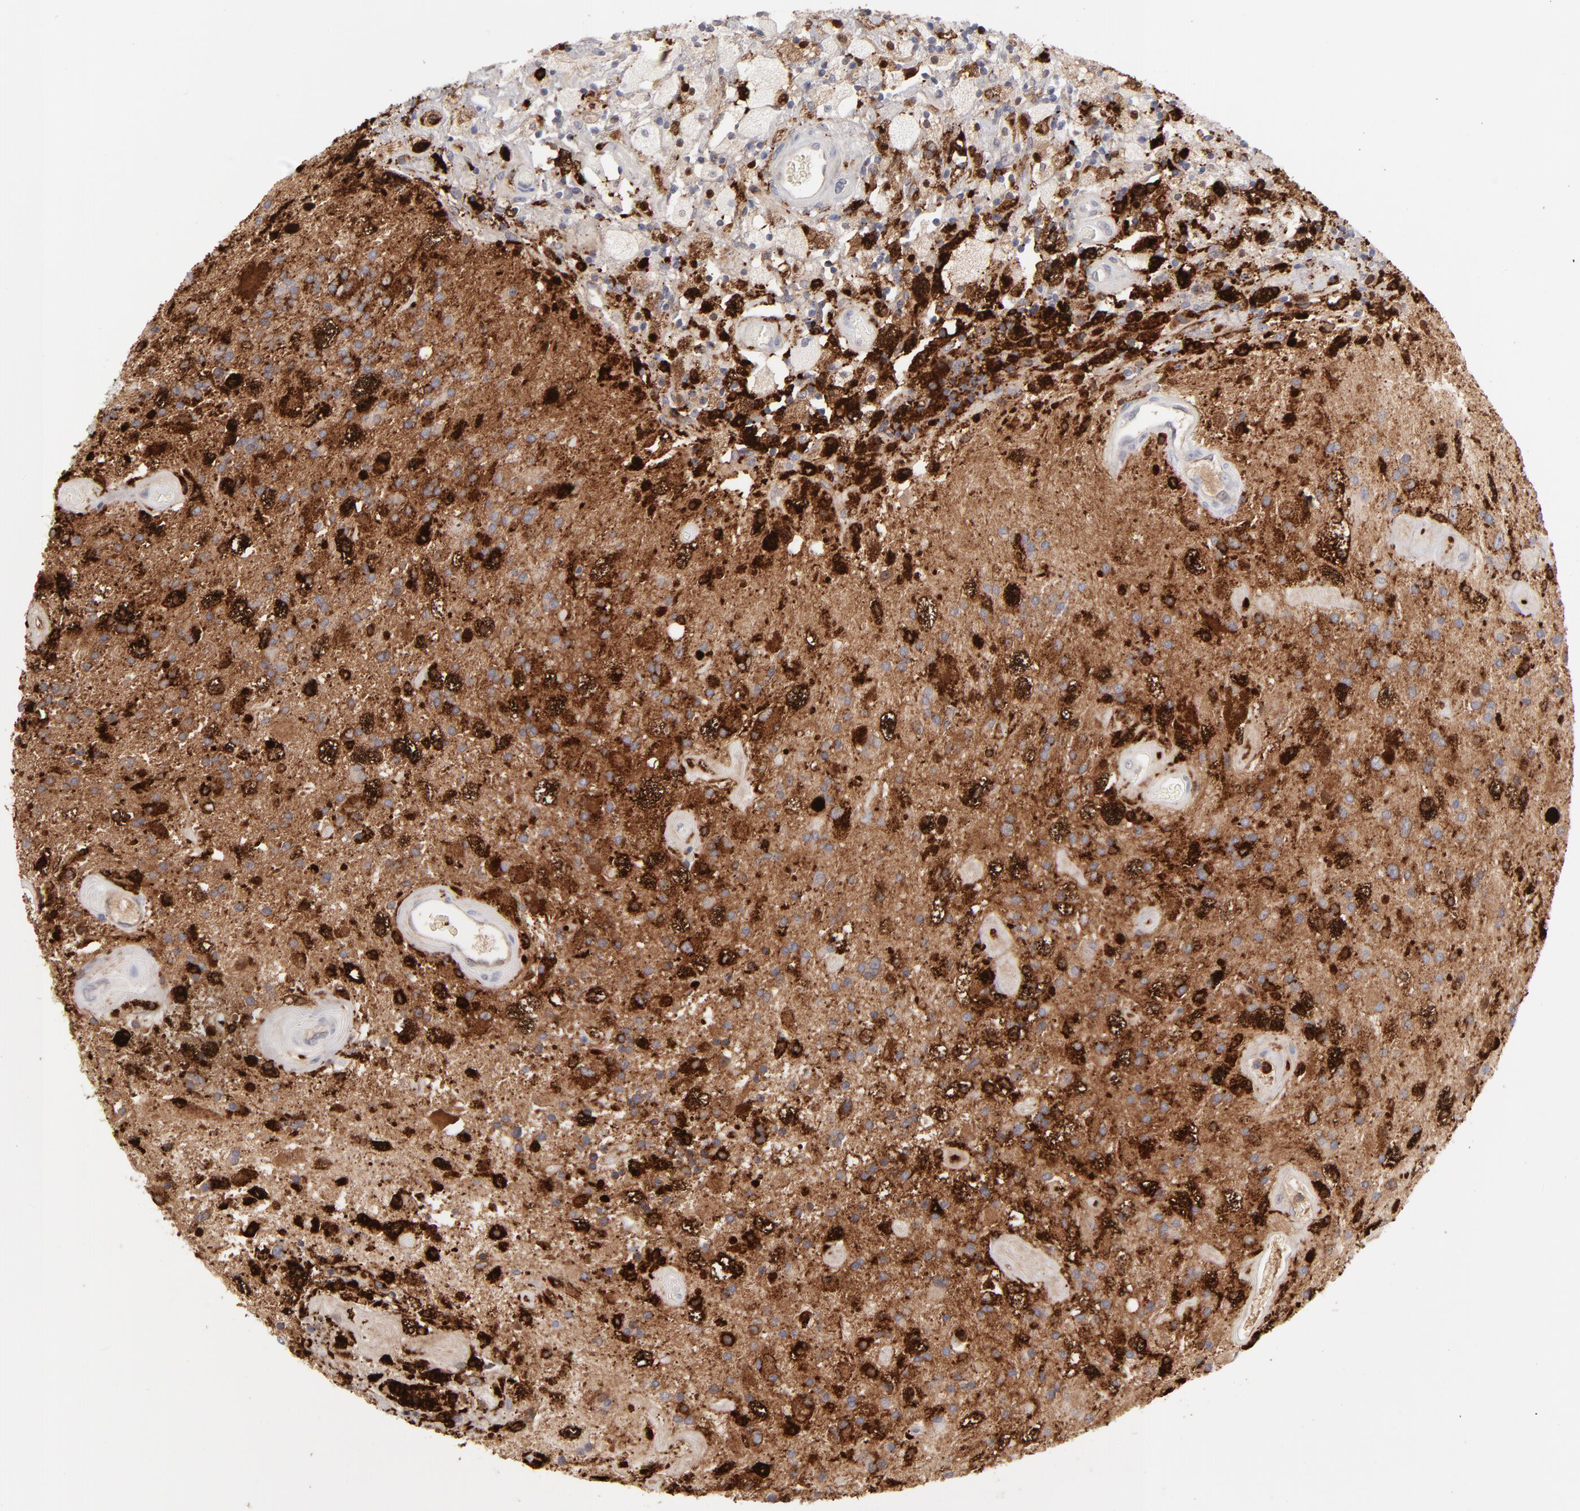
{"staining": {"intensity": "strong", "quantity": "25%-75%", "location": "cytoplasmic/membranous,nuclear"}, "tissue": "glioma", "cell_type": "Tumor cells", "image_type": "cancer", "snomed": [{"axis": "morphology", "description": "Glioma, malignant, Low grade"}, {"axis": "topography", "description": "Brain"}], "caption": "This histopathology image displays IHC staining of malignant glioma (low-grade), with high strong cytoplasmic/membranous and nuclear staining in approximately 25%-75% of tumor cells.", "gene": "CCR2", "patient": {"sex": "male", "age": 58}}